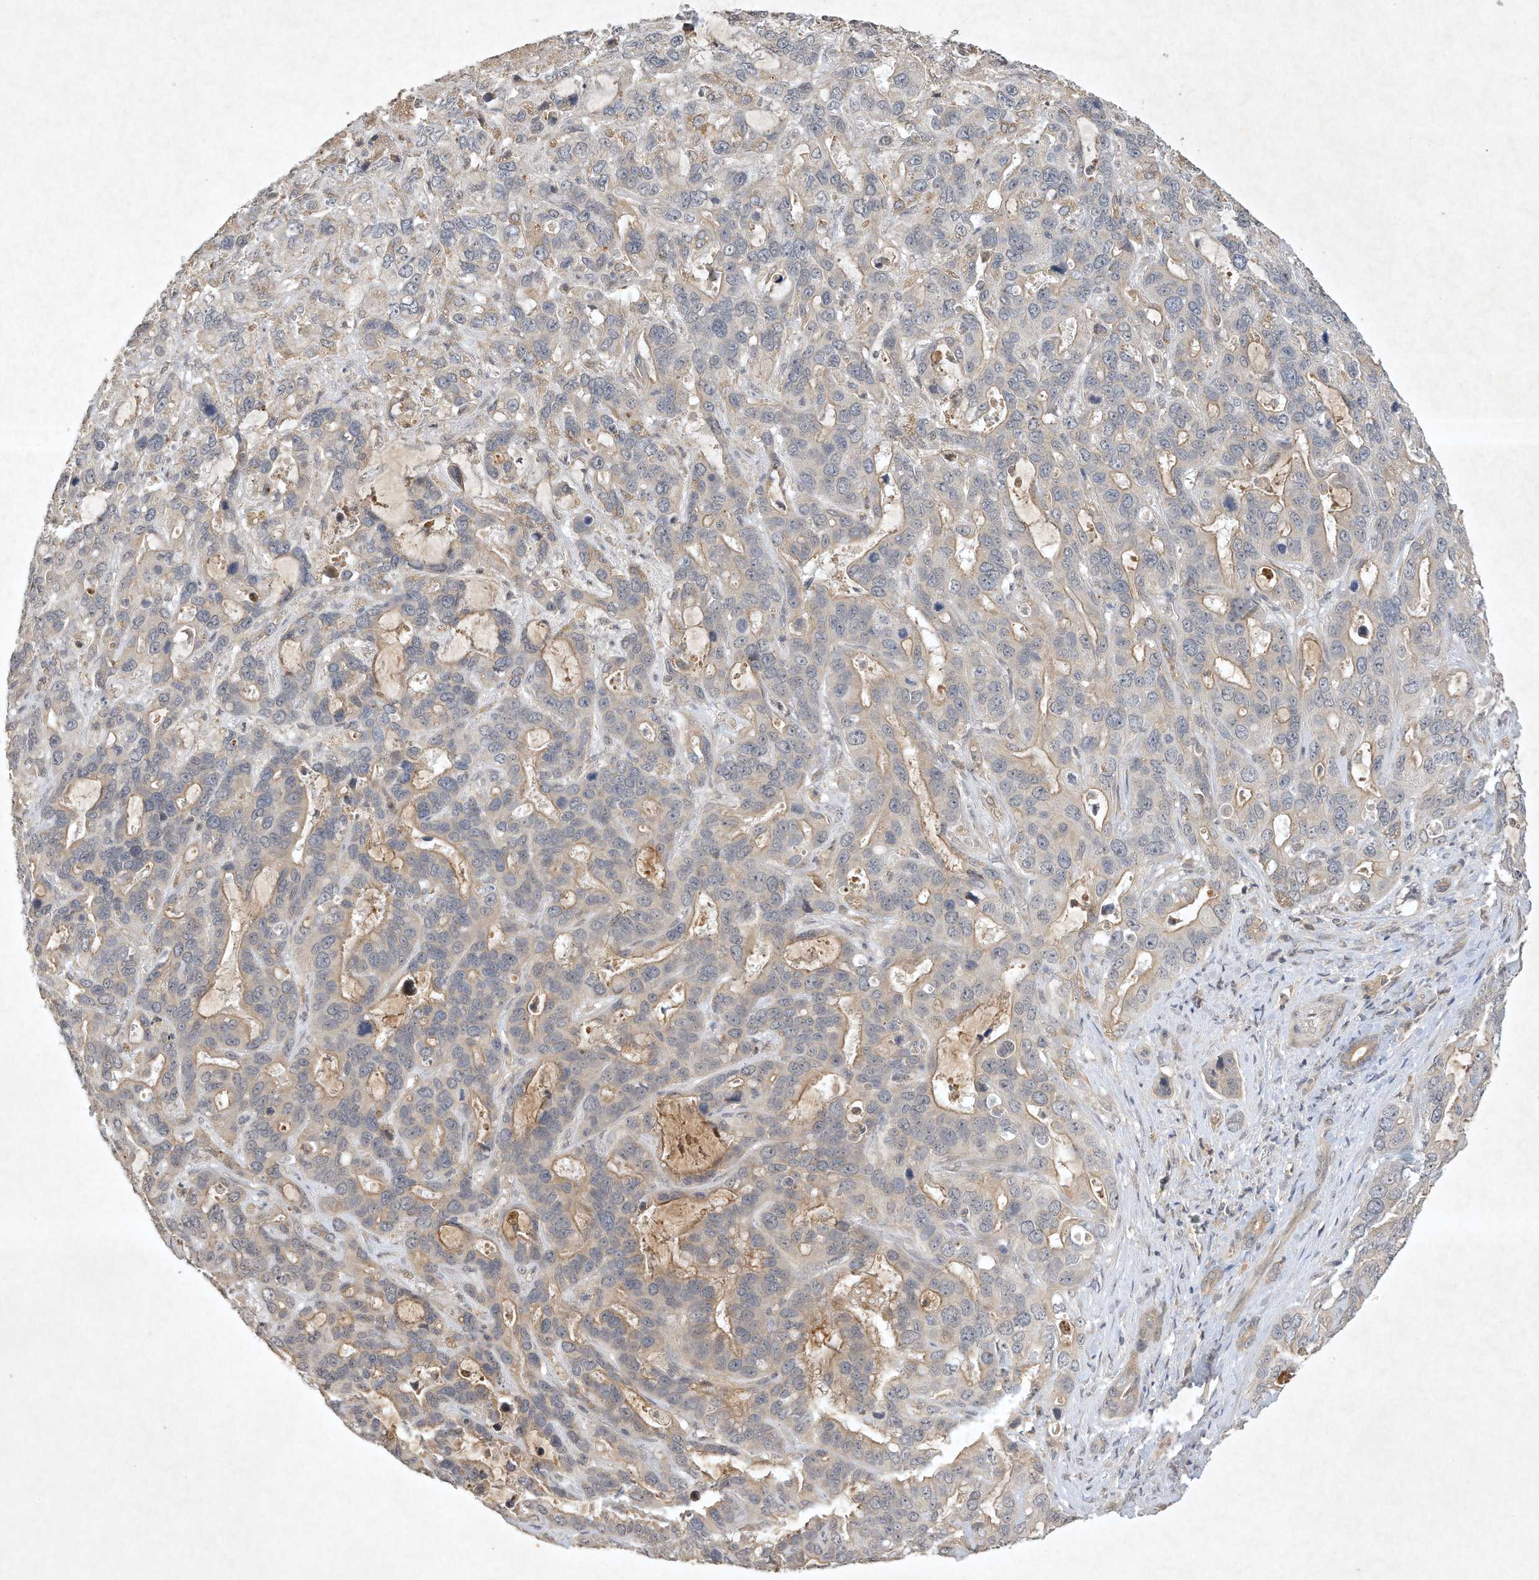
{"staining": {"intensity": "weak", "quantity": "25%-75%", "location": "cytoplasmic/membranous"}, "tissue": "liver cancer", "cell_type": "Tumor cells", "image_type": "cancer", "snomed": [{"axis": "morphology", "description": "Cholangiocarcinoma"}, {"axis": "topography", "description": "Liver"}], "caption": "Immunohistochemical staining of human liver cancer (cholangiocarcinoma) exhibits low levels of weak cytoplasmic/membranous positivity in approximately 25%-75% of tumor cells.", "gene": "BTRC", "patient": {"sex": "female", "age": 65}}